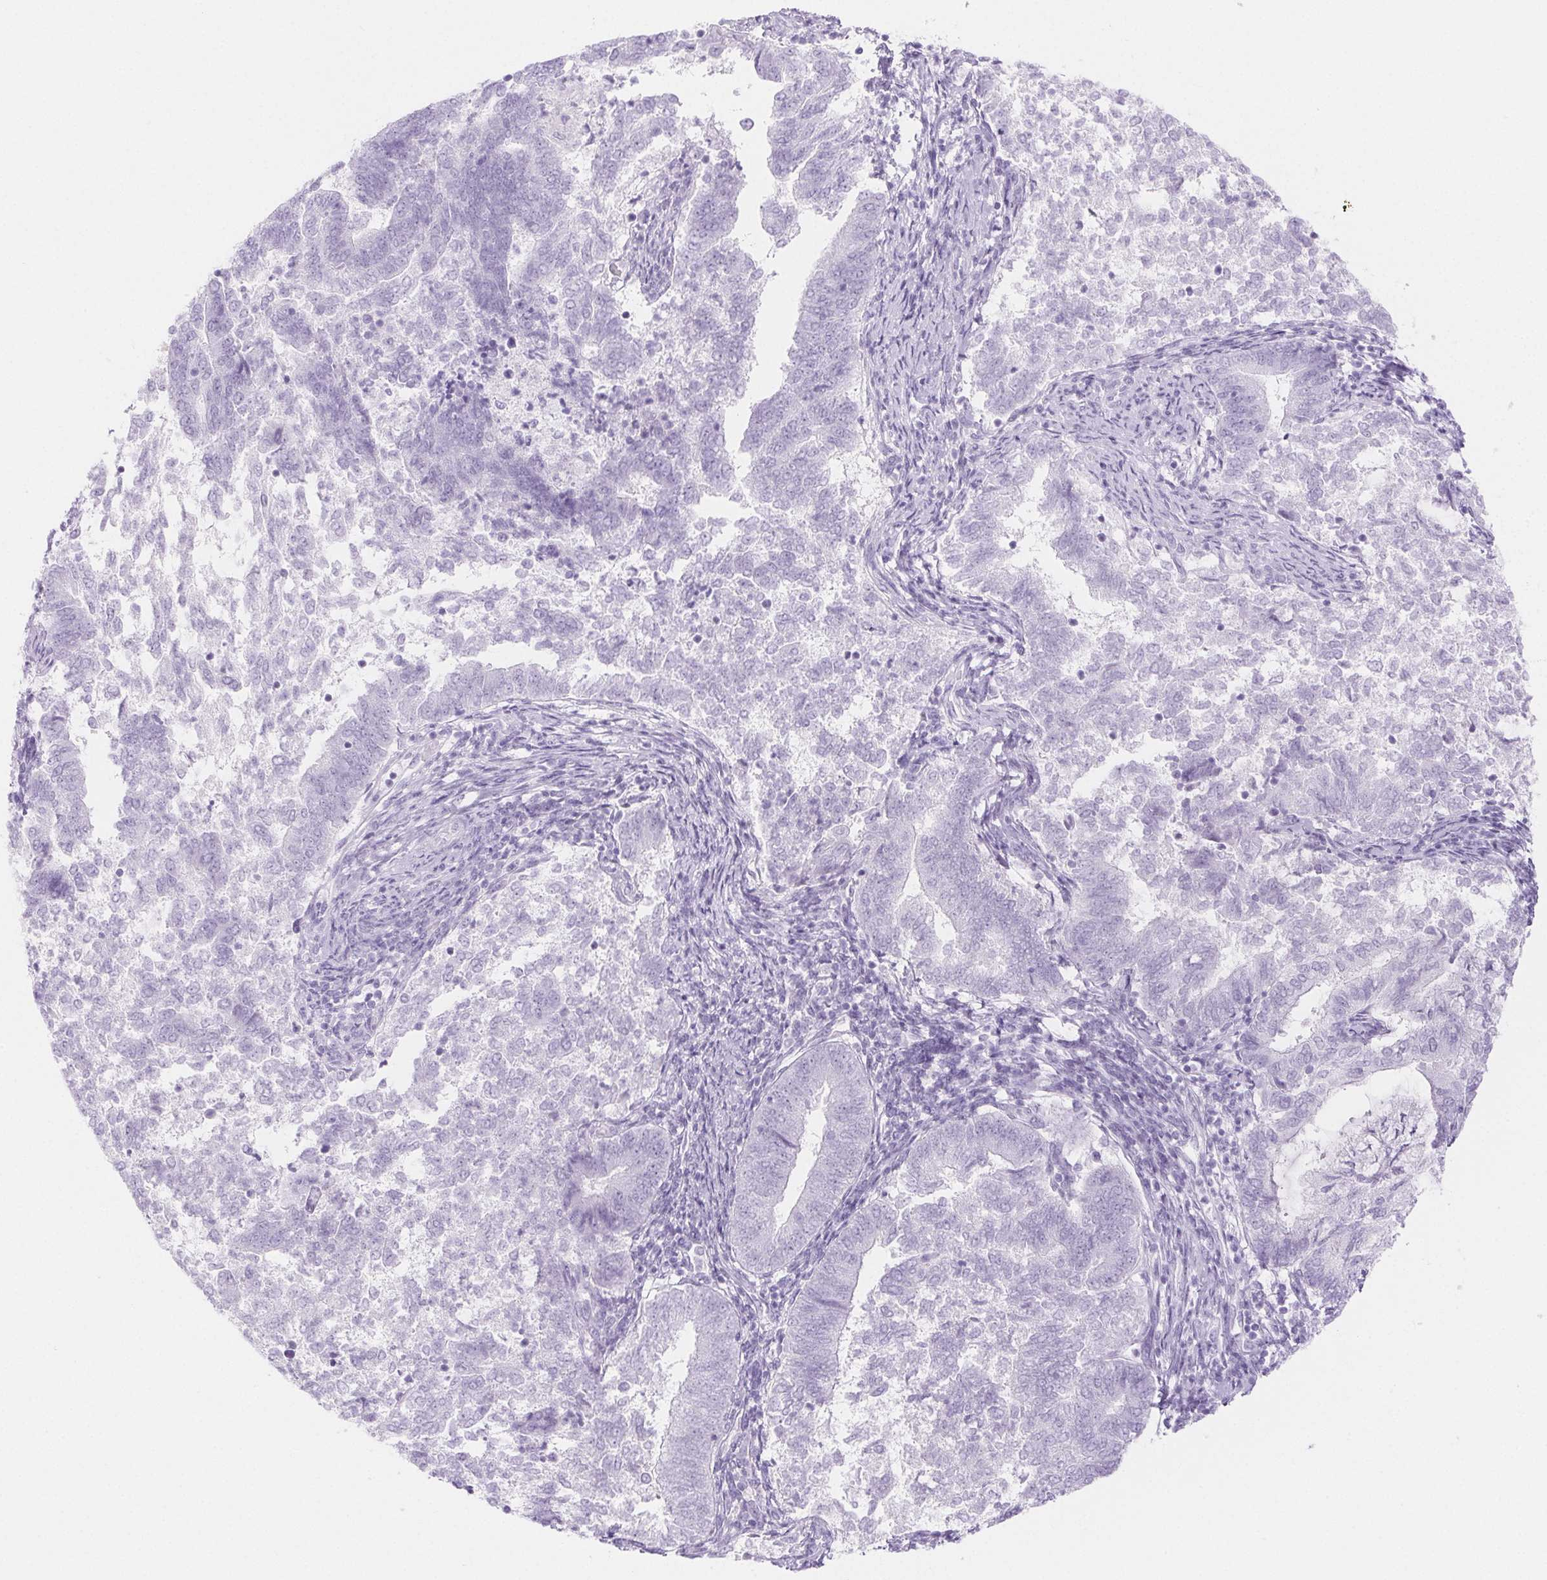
{"staining": {"intensity": "negative", "quantity": "none", "location": "none"}, "tissue": "endometrial cancer", "cell_type": "Tumor cells", "image_type": "cancer", "snomed": [{"axis": "morphology", "description": "Adenocarcinoma, NOS"}, {"axis": "topography", "description": "Endometrium"}], "caption": "Tumor cells show no significant staining in adenocarcinoma (endometrial).", "gene": "SPRR3", "patient": {"sex": "female", "age": 65}}